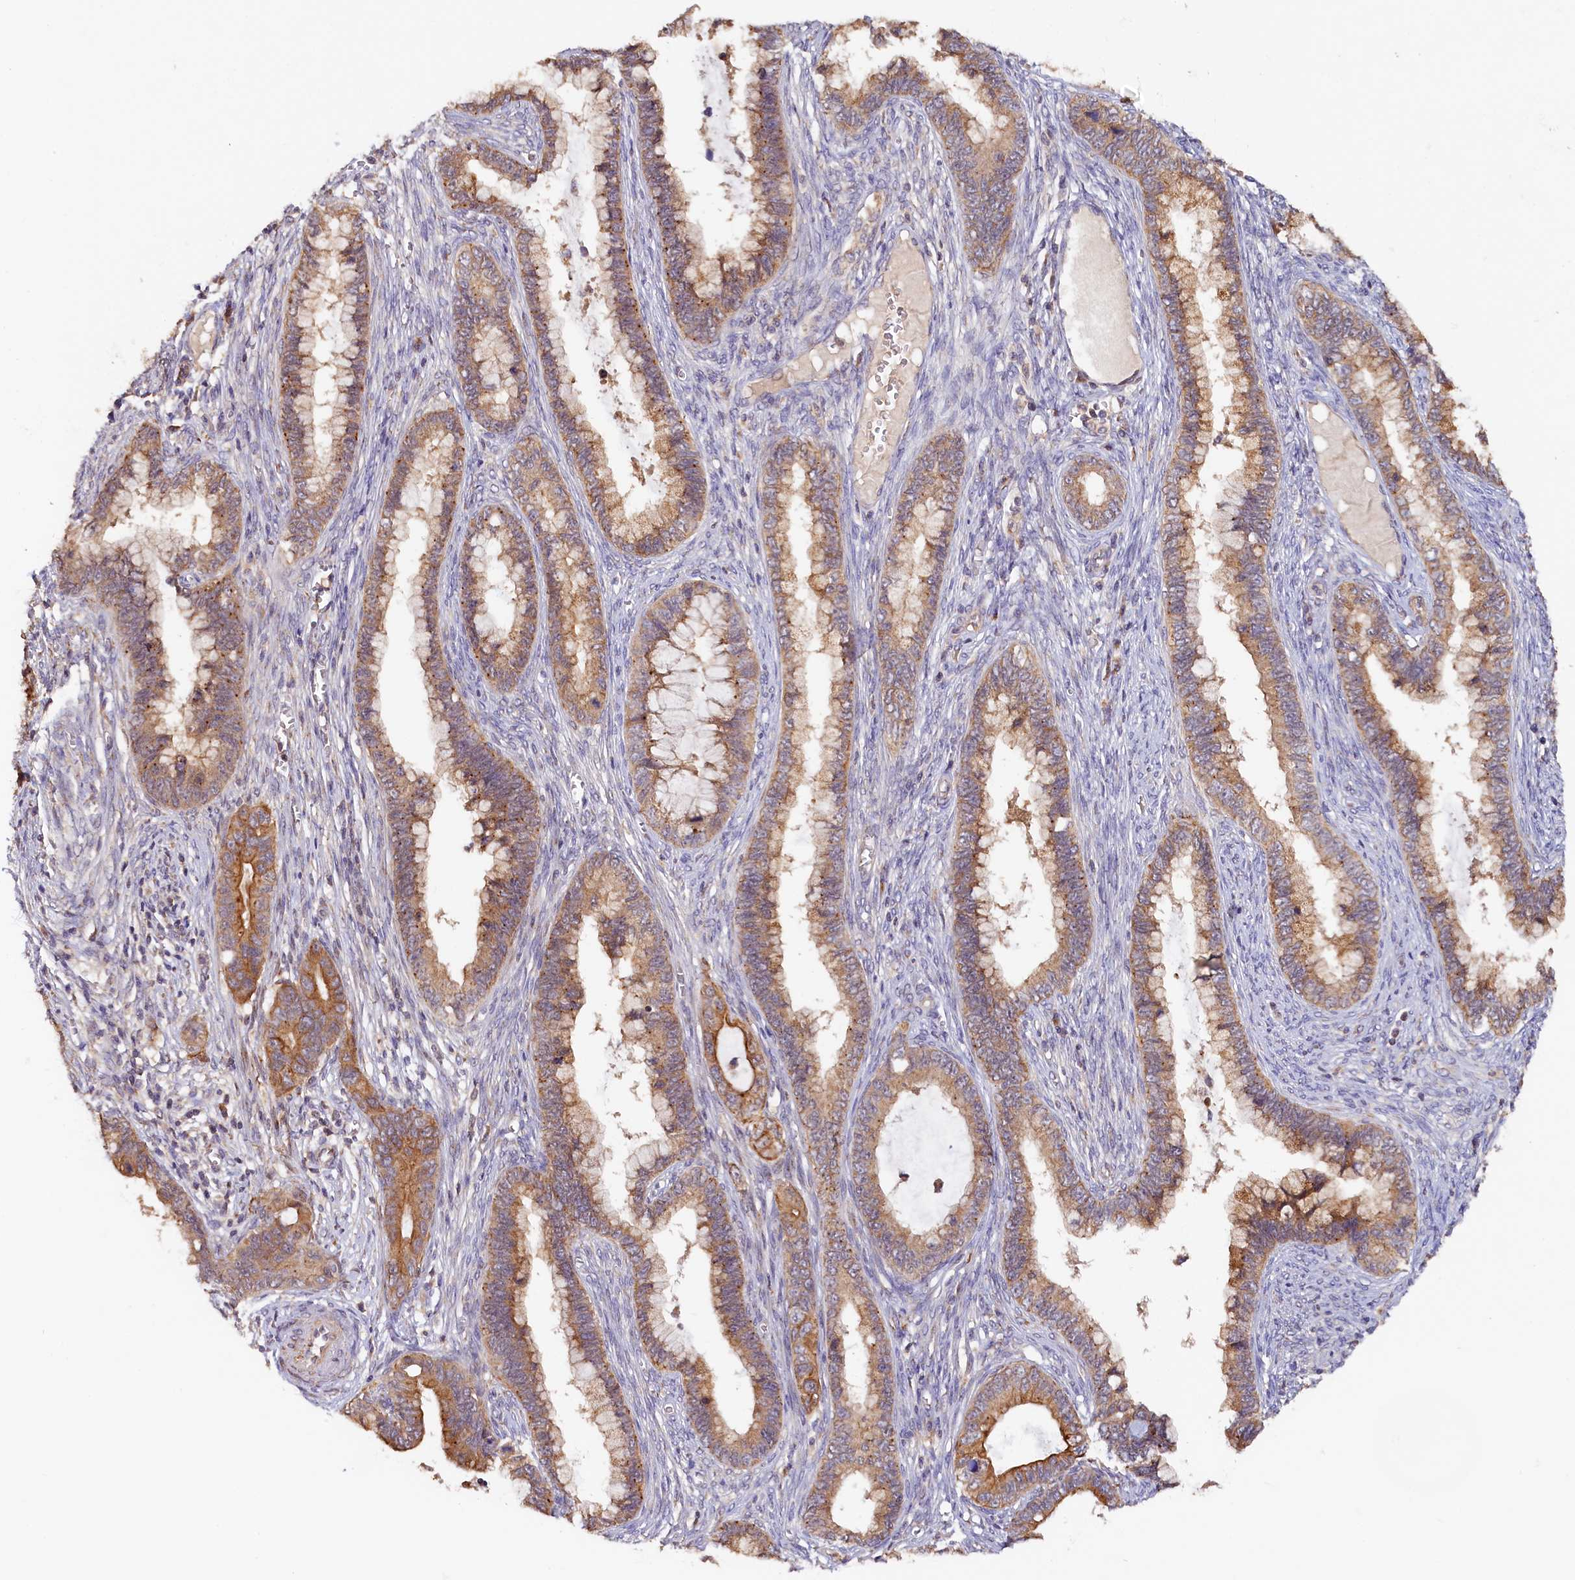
{"staining": {"intensity": "moderate", "quantity": ">75%", "location": "cytoplasmic/membranous"}, "tissue": "cervical cancer", "cell_type": "Tumor cells", "image_type": "cancer", "snomed": [{"axis": "morphology", "description": "Adenocarcinoma, NOS"}, {"axis": "topography", "description": "Cervix"}], "caption": "Adenocarcinoma (cervical) tissue displays moderate cytoplasmic/membranous staining in approximately >75% of tumor cells The protein is shown in brown color, while the nuclei are stained blue.", "gene": "TANGO6", "patient": {"sex": "female", "age": 44}}